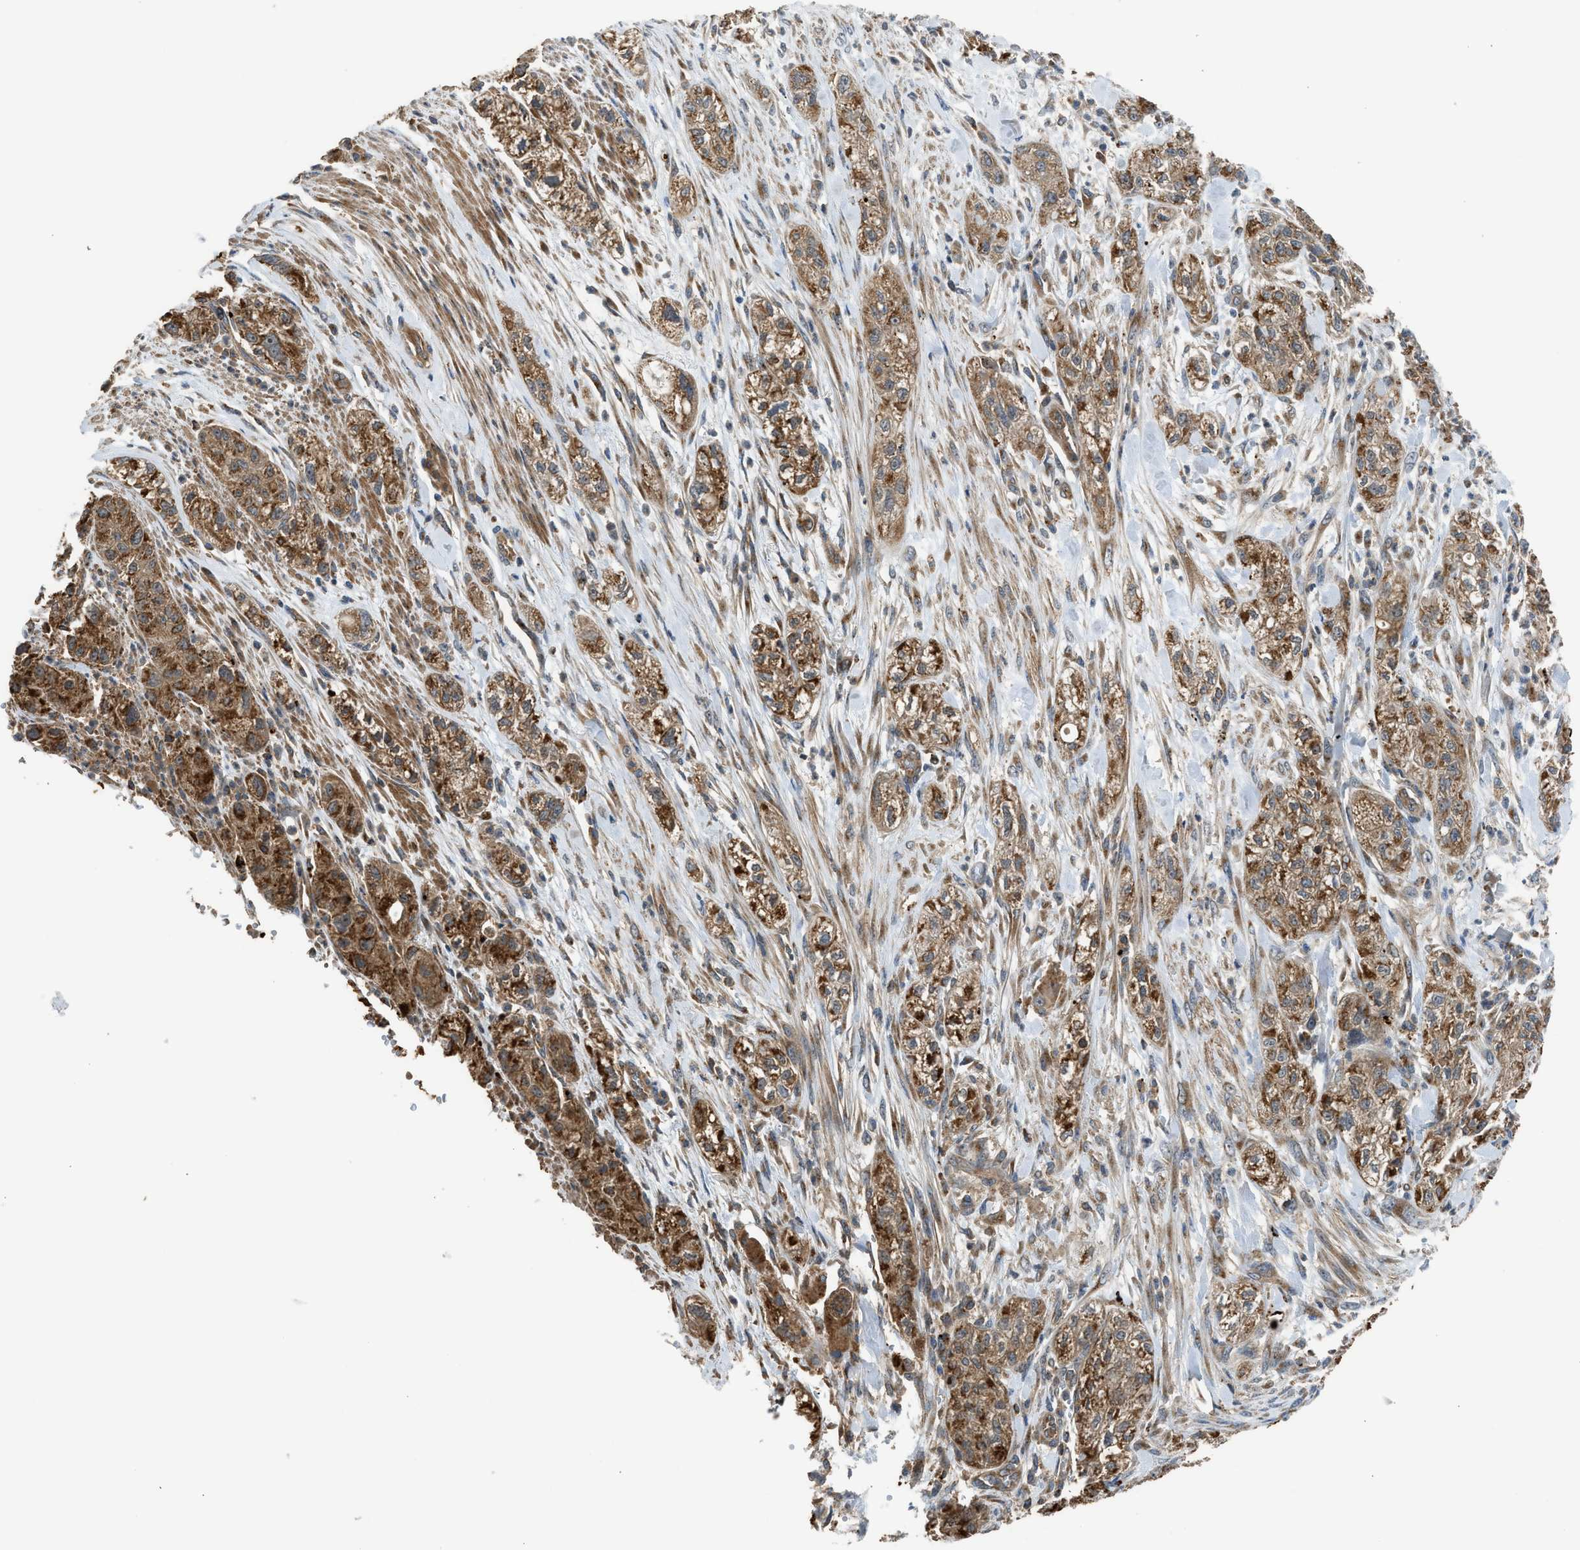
{"staining": {"intensity": "strong", "quantity": "25%-75%", "location": "cytoplasmic/membranous"}, "tissue": "pancreatic cancer", "cell_type": "Tumor cells", "image_type": "cancer", "snomed": [{"axis": "morphology", "description": "Adenocarcinoma, NOS"}, {"axis": "topography", "description": "Pancreas"}], "caption": "Human adenocarcinoma (pancreatic) stained with a protein marker shows strong staining in tumor cells.", "gene": "STARD3", "patient": {"sex": "female", "age": 78}}